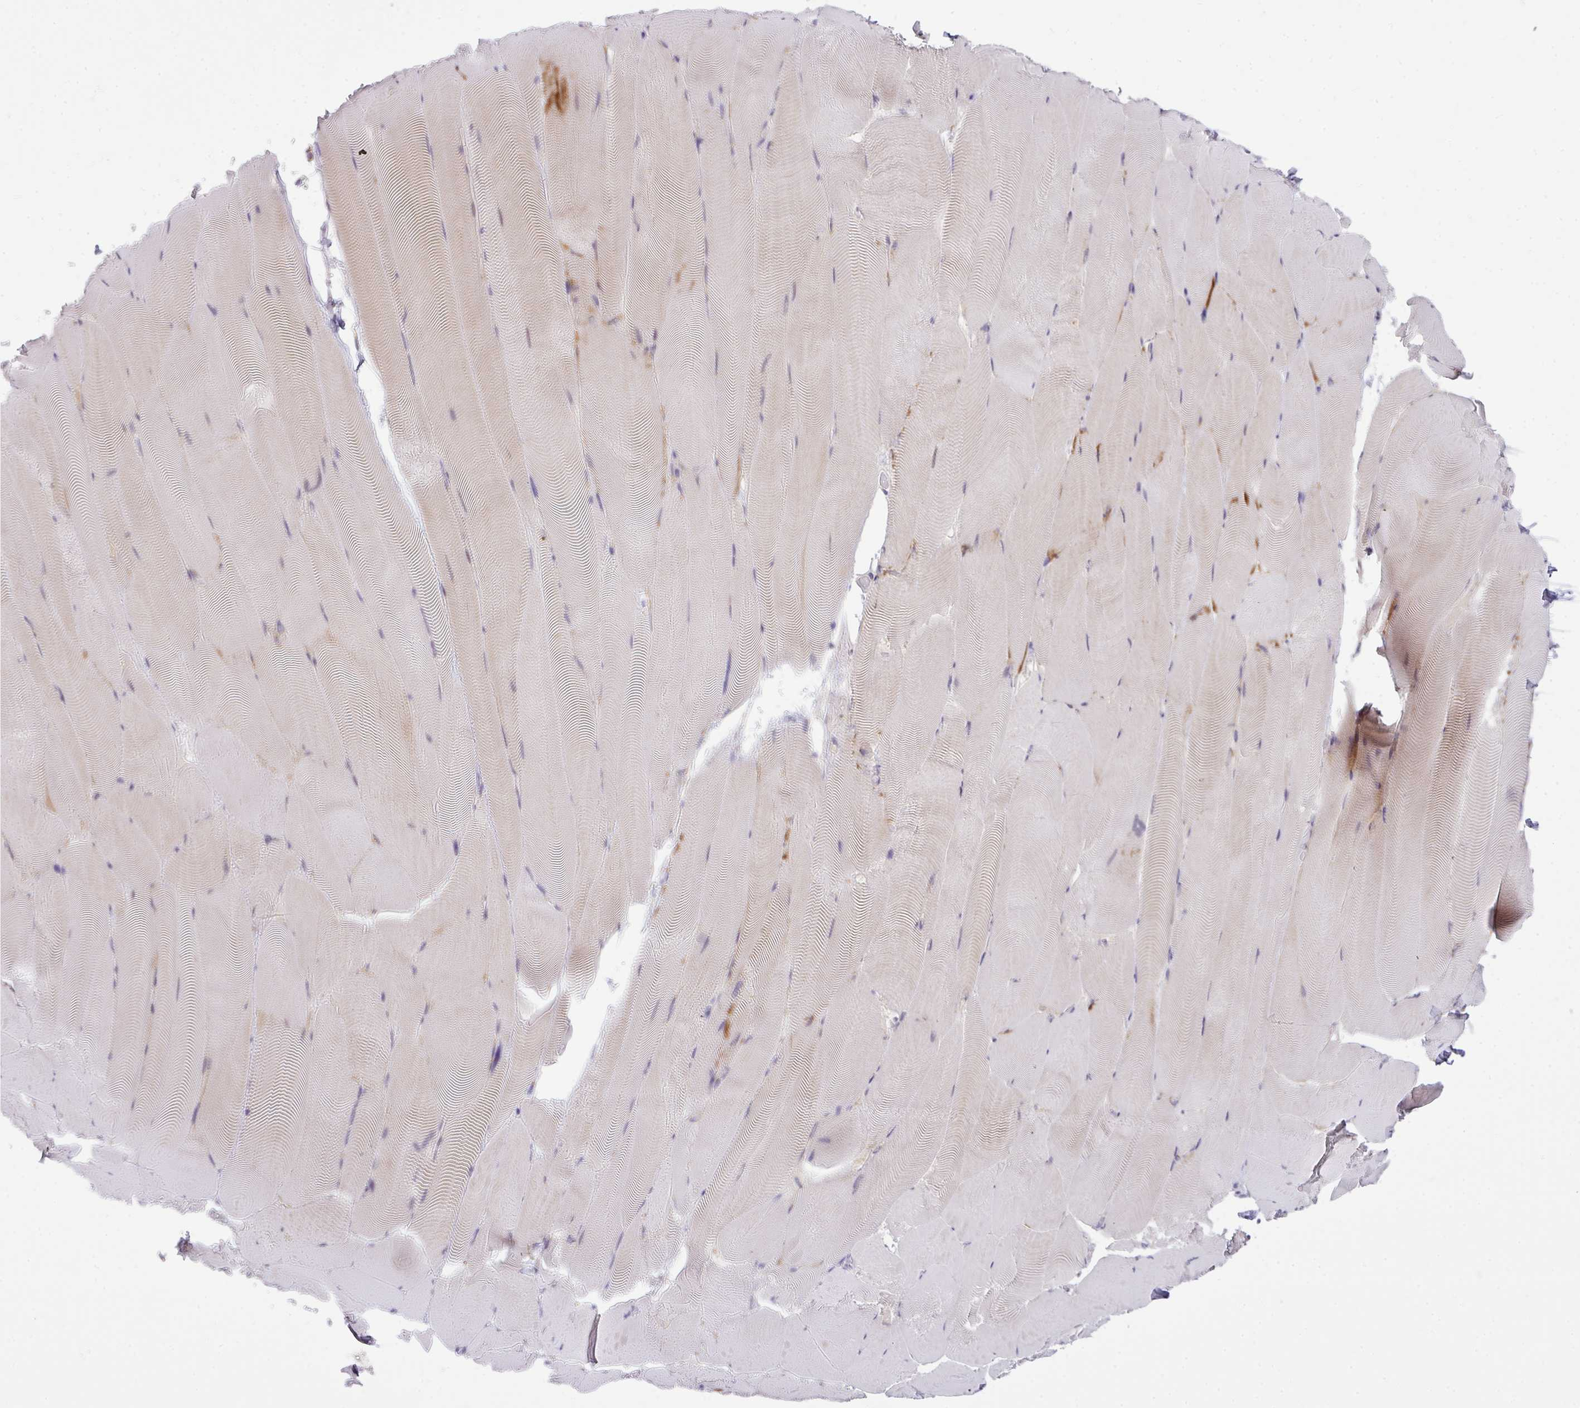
{"staining": {"intensity": "negative", "quantity": "none", "location": "none"}, "tissue": "skeletal muscle", "cell_type": "Myocytes", "image_type": "normal", "snomed": [{"axis": "morphology", "description": "Normal tissue, NOS"}, {"axis": "topography", "description": "Skeletal muscle"}], "caption": "Skeletal muscle was stained to show a protein in brown. There is no significant positivity in myocytes. The staining was performed using DAB to visualize the protein expression in brown, while the nuclei were stained in blue with hematoxylin (Magnification: 20x).", "gene": "VTI1A", "patient": {"sex": "female", "age": 64}}